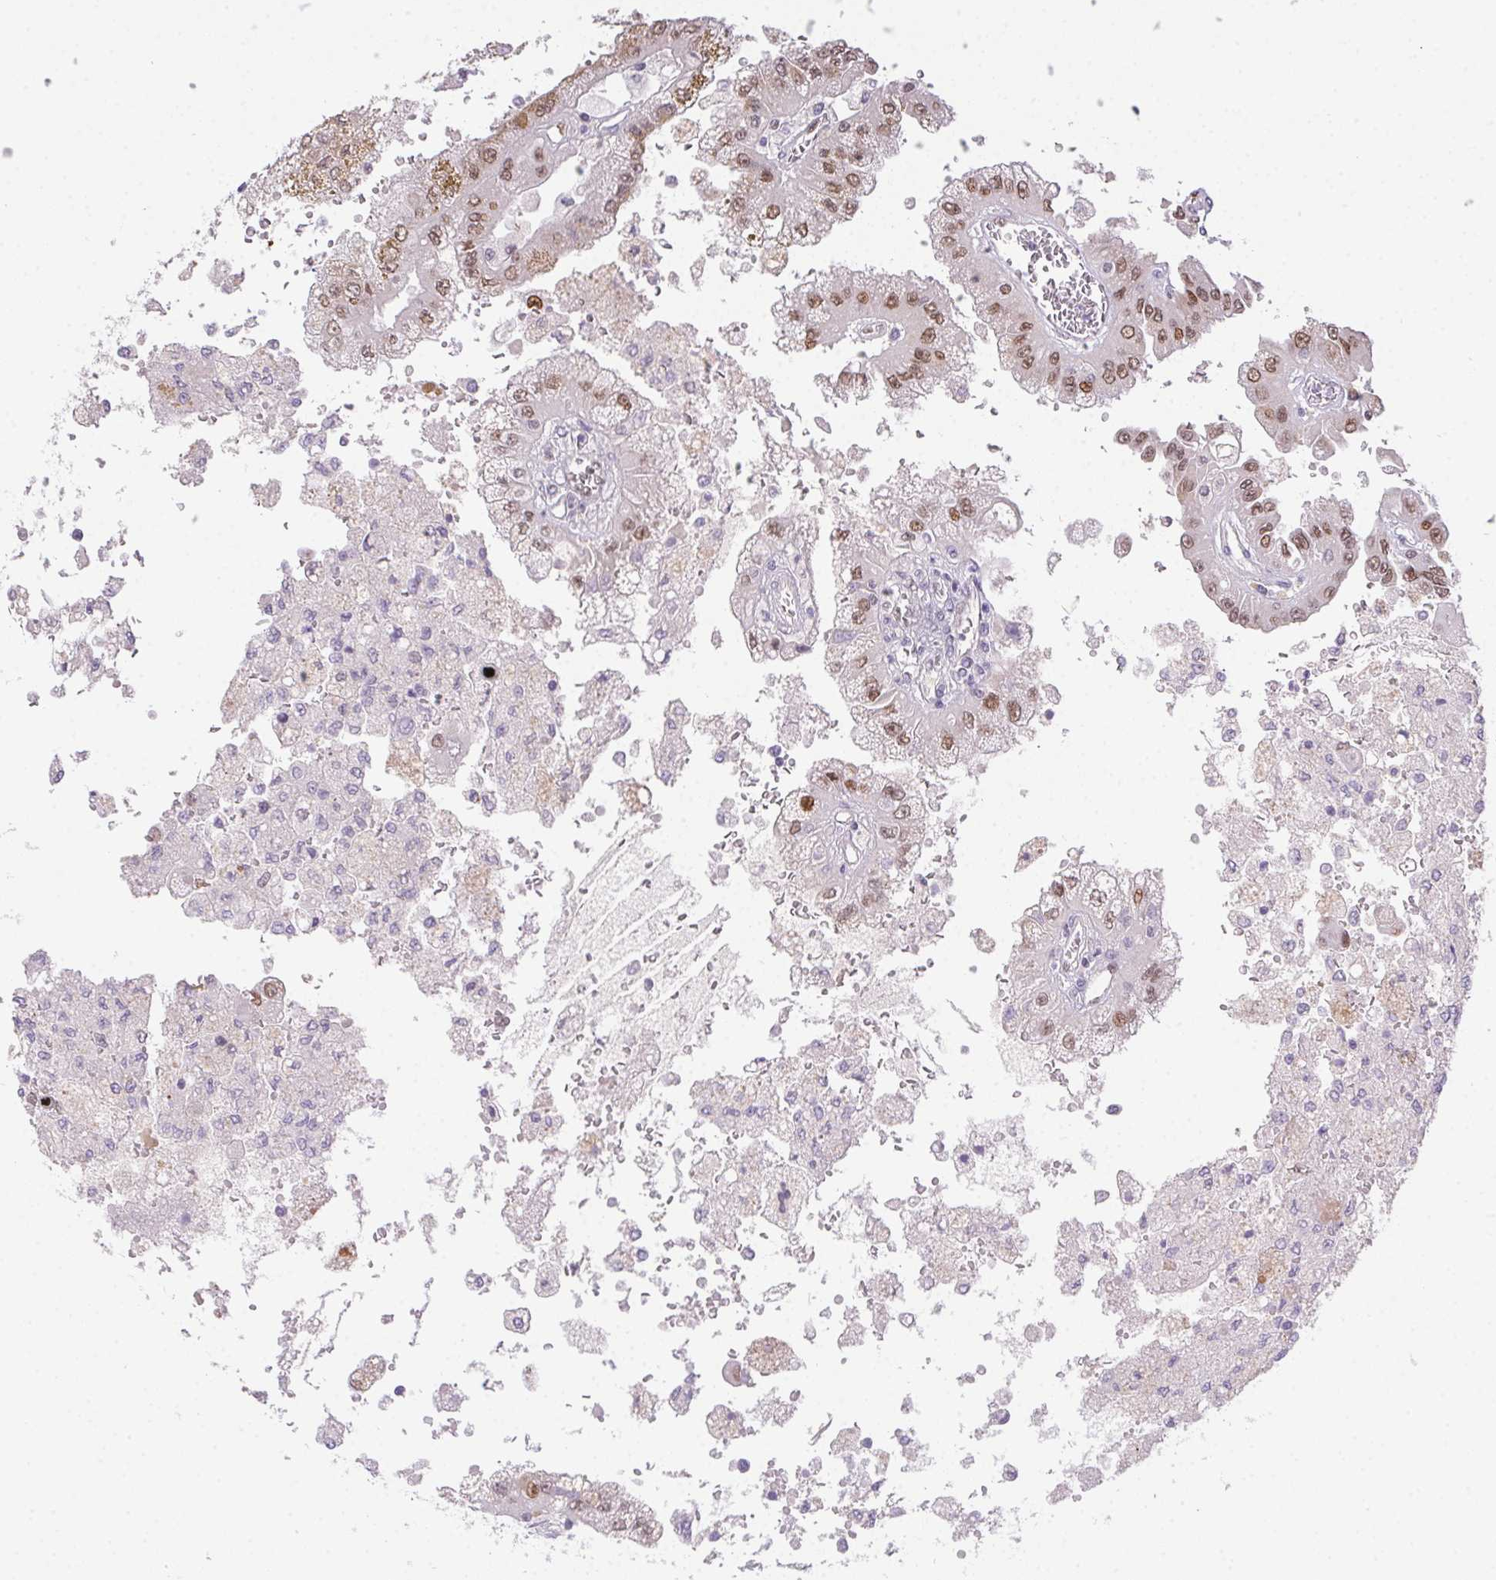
{"staining": {"intensity": "moderate", "quantity": ">75%", "location": "nuclear"}, "tissue": "renal cancer", "cell_type": "Tumor cells", "image_type": "cancer", "snomed": [{"axis": "morphology", "description": "Adenocarcinoma, NOS"}, {"axis": "topography", "description": "Kidney"}], "caption": "Adenocarcinoma (renal) stained for a protein (brown) demonstrates moderate nuclear positive positivity in about >75% of tumor cells.", "gene": "SP9", "patient": {"sex": "male", "age": 58}}